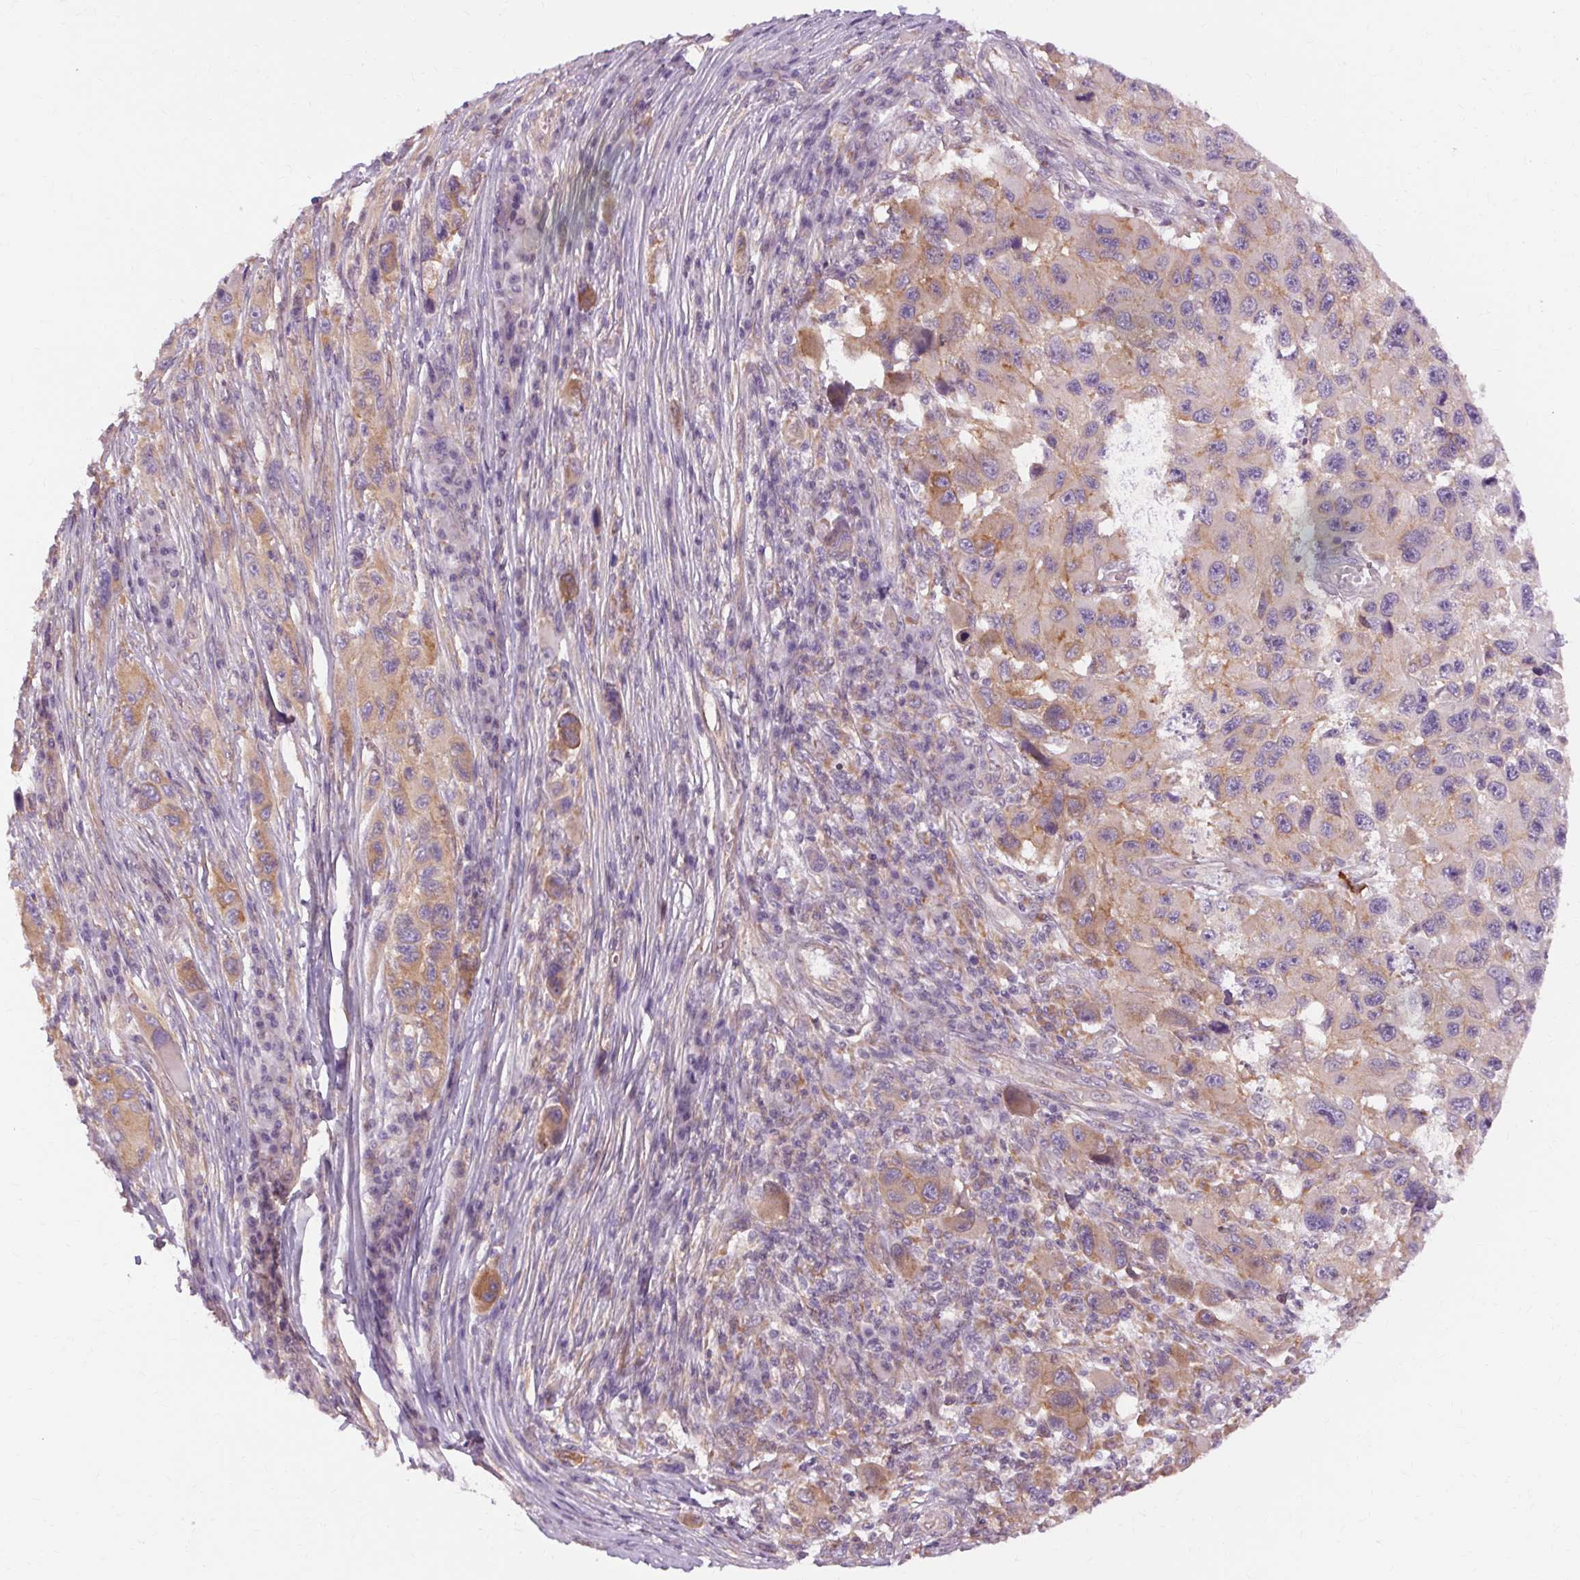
{"staining": {"intensity": "moderate", "quantity": "25%-75%", "location": "cytoplasmic/membranous"}, "tissue": "melanoma", "cell_type": "Tumor cells", "image_type": "cancer", "snomed": [{"axis": "morphology", "description": "Malignant melanoma, NOS"}, {"axis": "topography", "description": "Skin"}], "caption": "High-magnification brightfield microscopy of malignant melanoma stained with DAB (3,3'-diaminobenzidine) (brown) and counterstained with hematoxylin (blue). tumor cells exhibit moderate cytoplasmic/membranous expression is seen in approximately25%-75% of cells. (Brightfield microscopy of DAB IHC at high magnification).", "gene": "TM6SF1", "patient": {"sex": "male", "age": 53}}